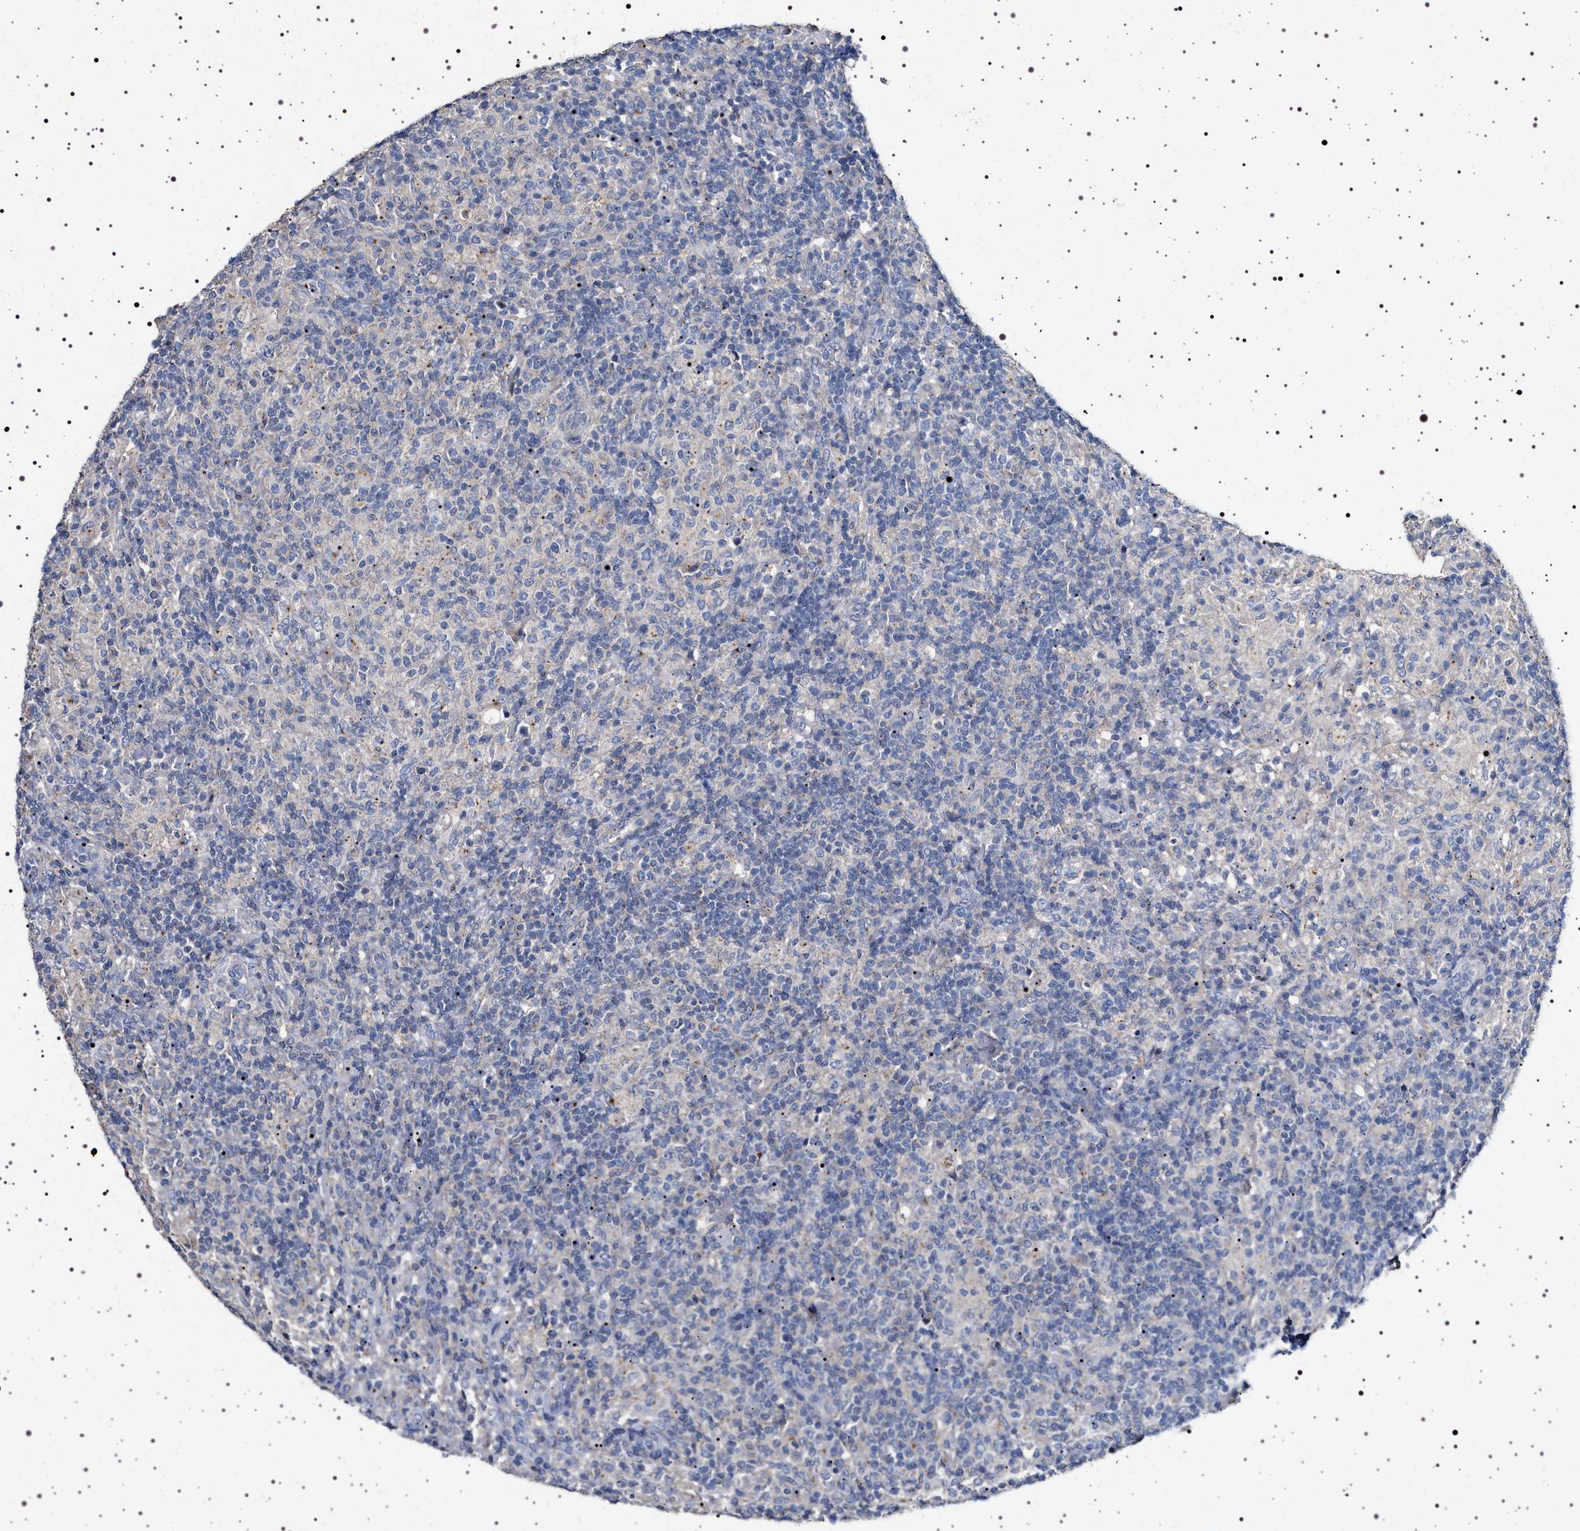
{"staining": {"intensity": "negative", "quantity": "none", "location": "none"}, "tissue": "lymphoma", "cell_type": "Tumor cells", "image_type": "cancer", "snomed": [{"axis": "morphology", "description": "Hodgkin's disease, NOS"}, {"axis": "topography", "description": "Lymph node"}], "caption": "This is an immunohistochemistry (IHC) image of Hodgkin's disease. There is no positivity in tumor cells.", "gene": "NAALADL2", "patient": {"sex": "male", "age": 70}}